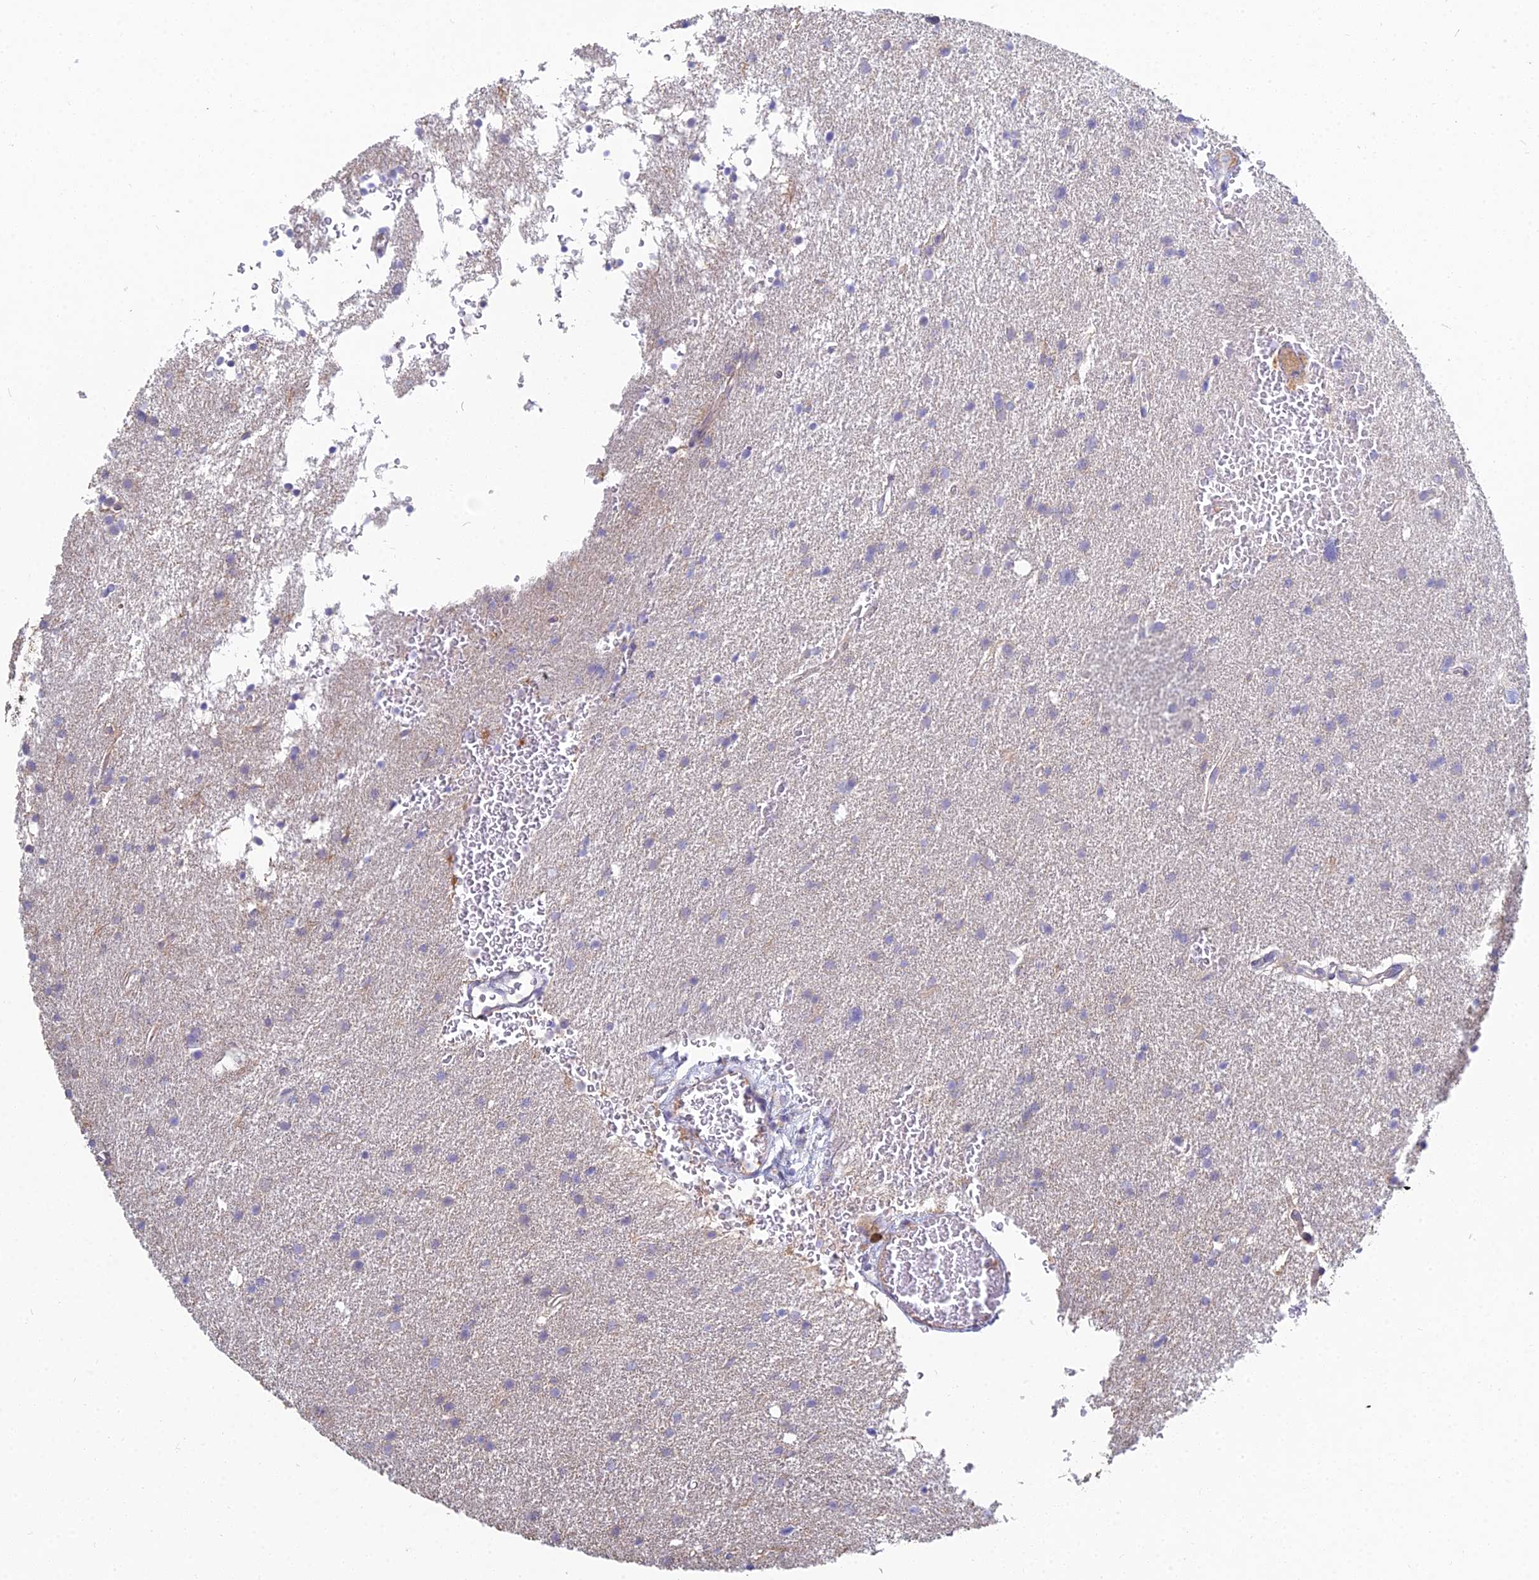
{"staining": {"intensity": "negative", "quantity": "none", "location": "none"}, "tissue": "glioma", "cell_type": "Tumor cells", "image_type": "cancer", "snomed": [{"axis": "morphology", "description": "Glioma, malignant, High grade"}, {"axis": "topography", "description": "Cerebral cortex"}], "caption": "There is no significant staining in tumor cells of glioma.", "gene": "METTL26", "patient": {"sex": "female", "age": 36}}